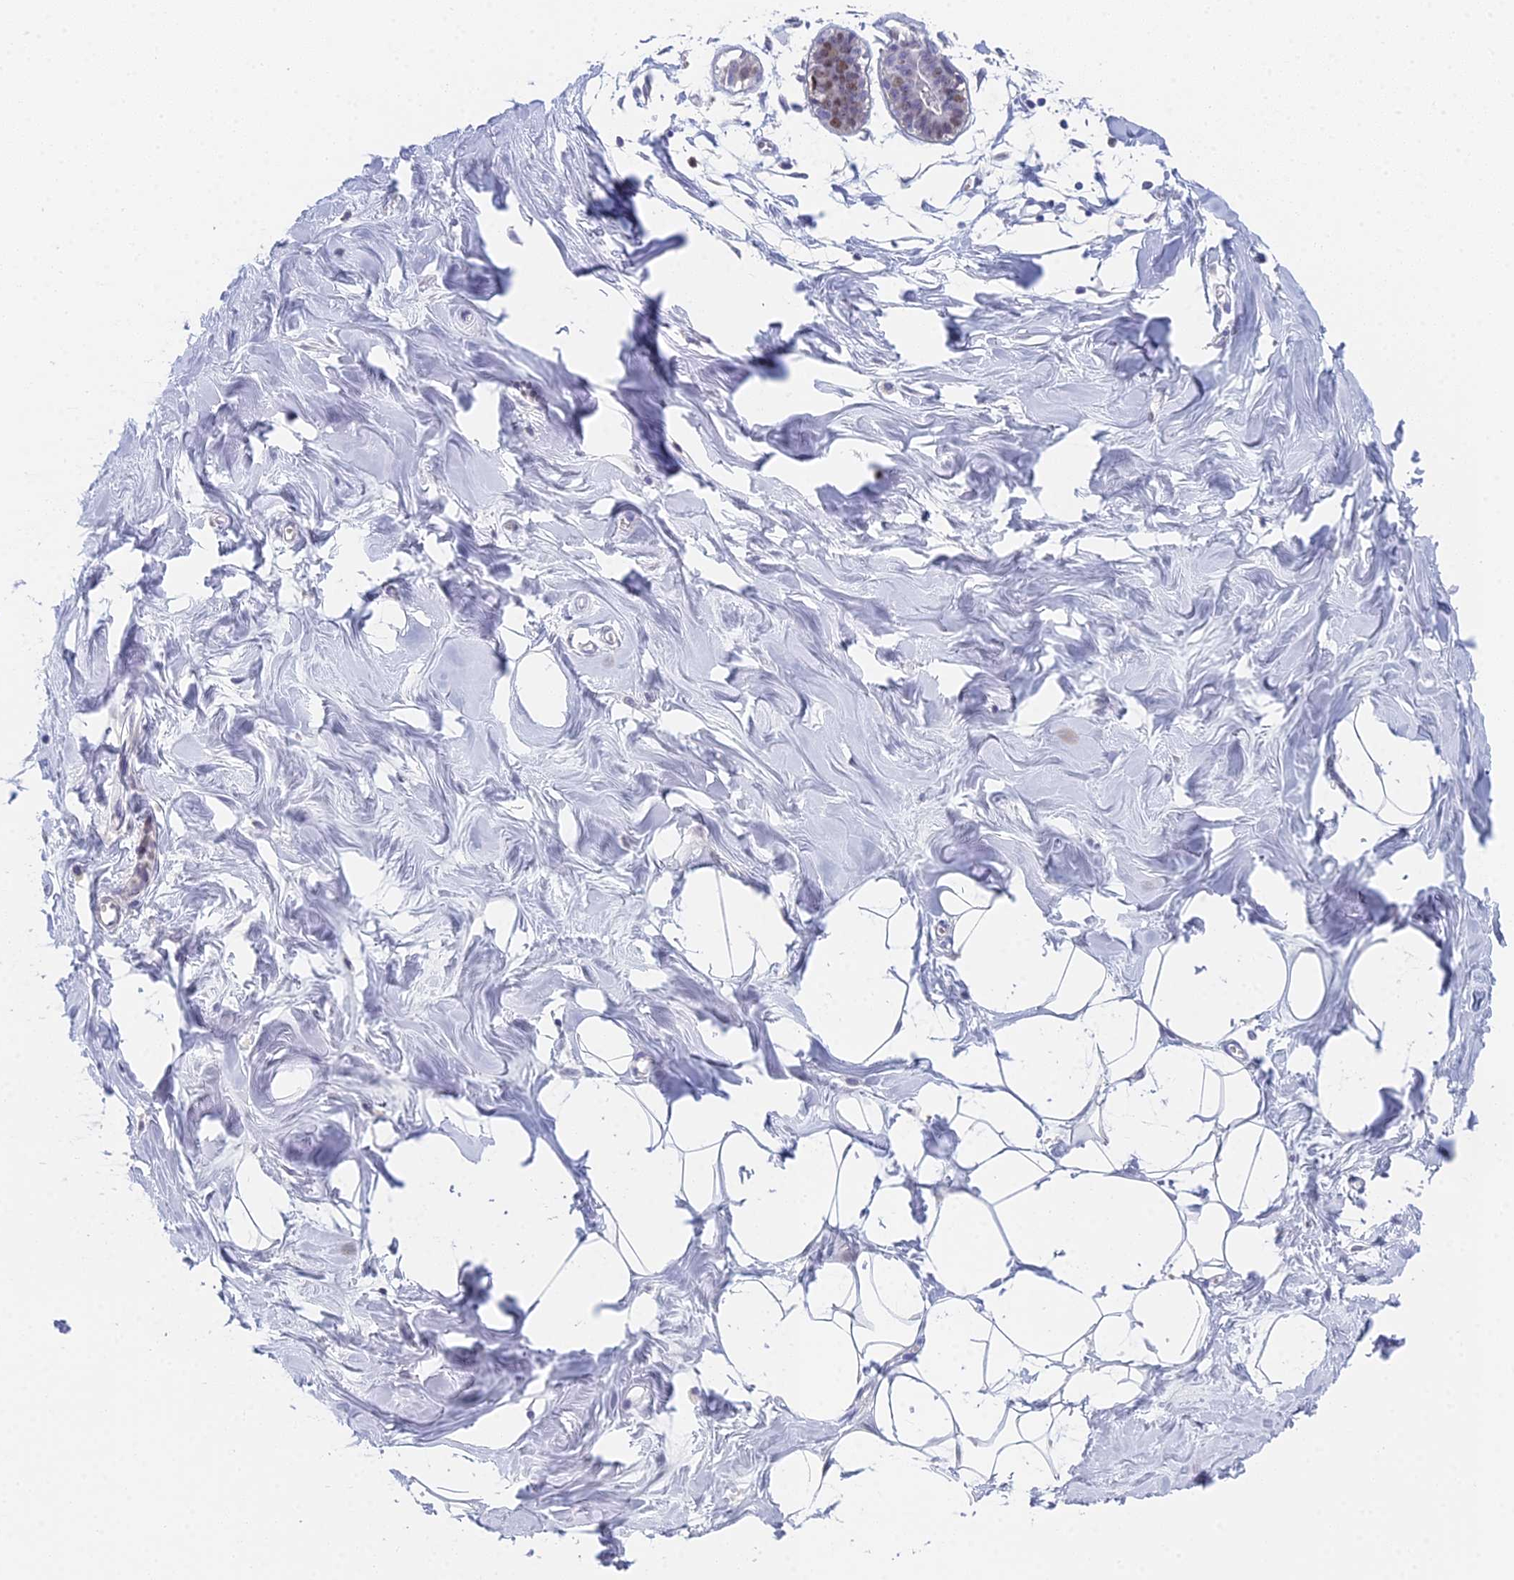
{"staining": {"intensity": "negative", "quantity": "none", "location": "none"}, "tissue": "breast", "cell_type": "Adipocytes", "image_type": "normal", "snomed": [{"axis": "morphology", "description": "Normal tissue, NOS"}, {"axis": "topography", "description": "Breast"}], "caption": "Adipocytes show no significant positivity in normal breast. Nuclei are stained in blue.", "gene": "MCM2", "patient": {"sex": "female", "age": 27}}